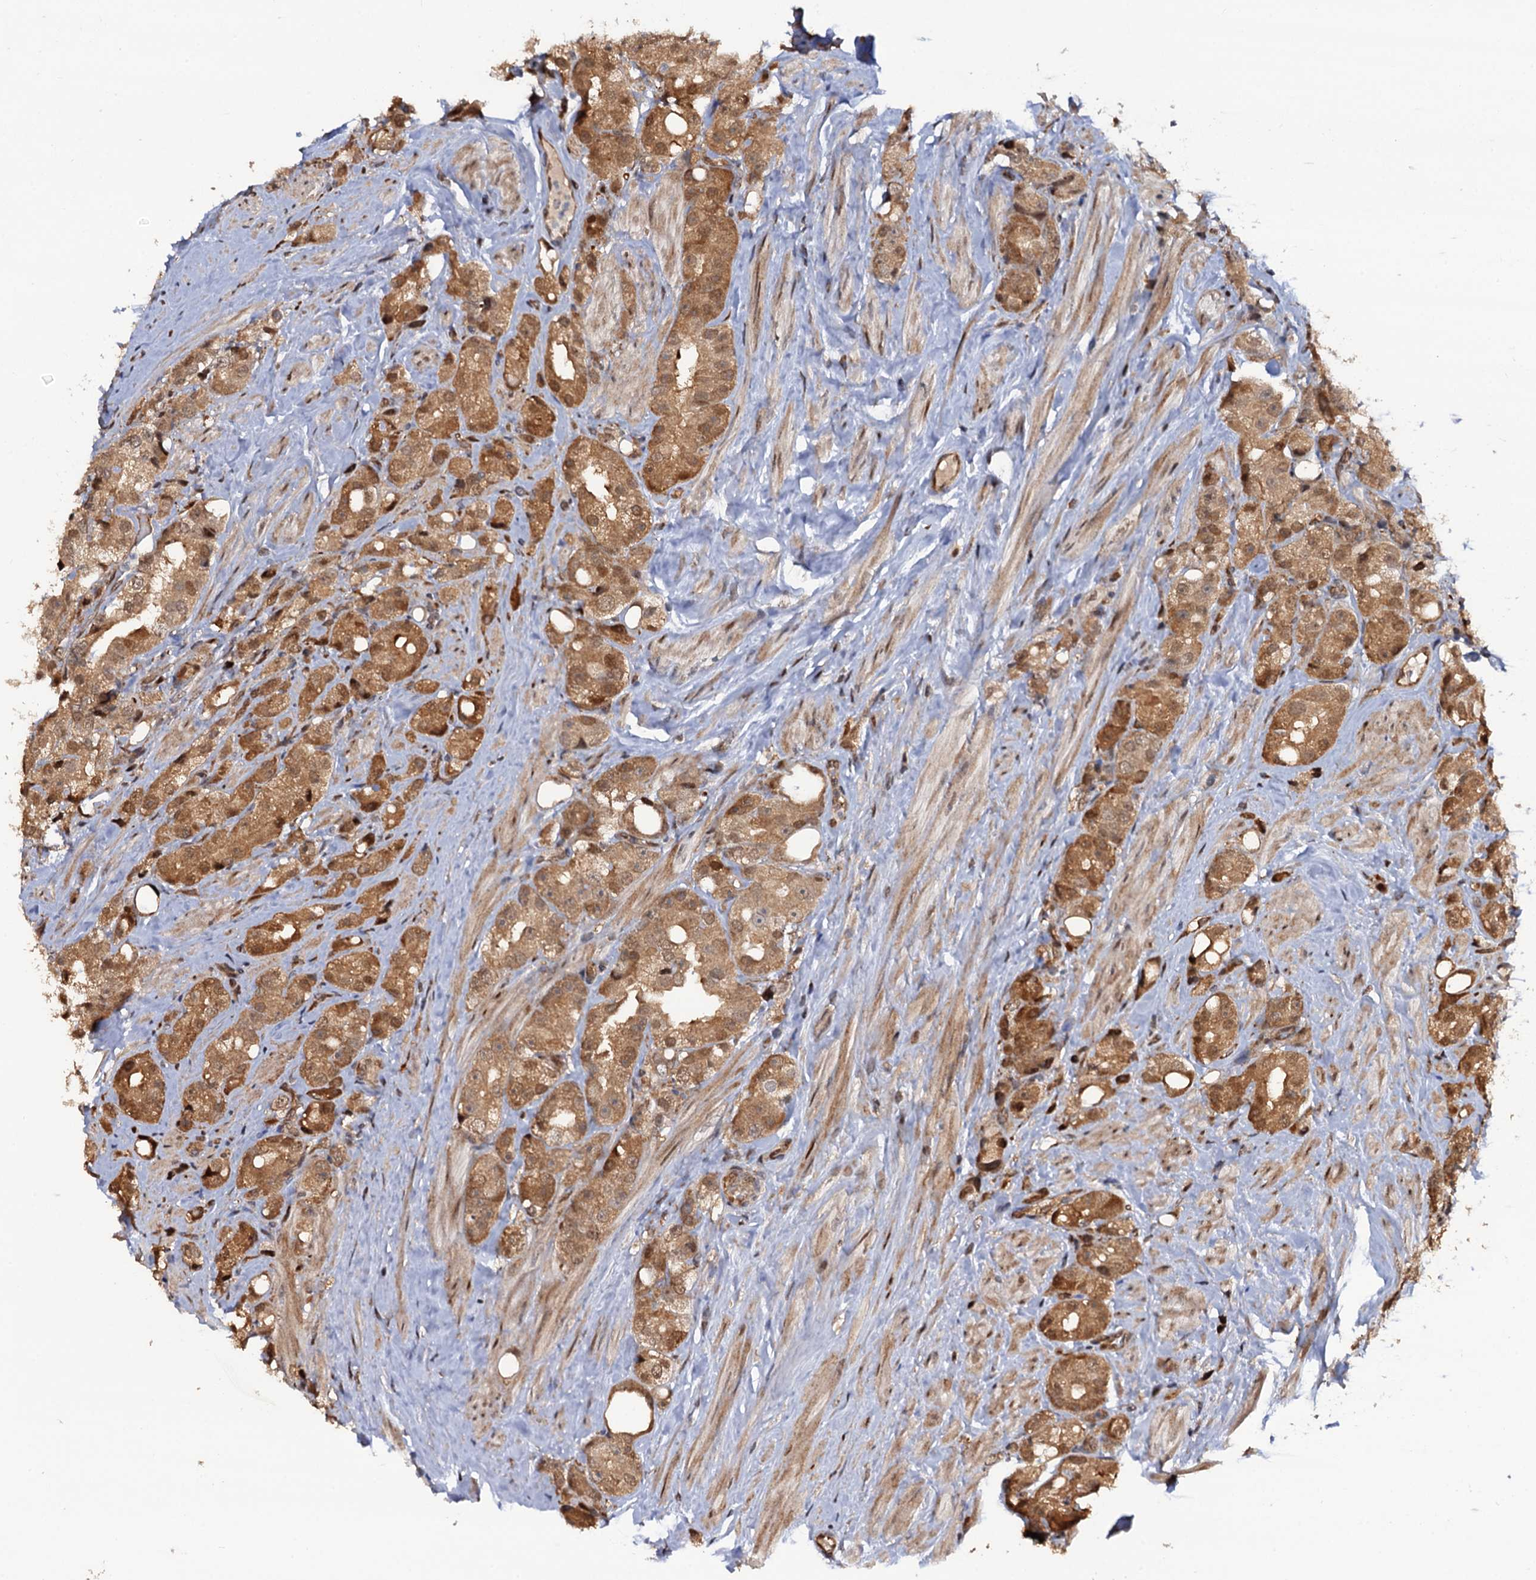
{"staining": {"intensity": "moderate", "quantity": ">75%", "location": "cytoplasmic/membranous,nuclear"}, "tissue": "prostate cancer", "cell_type": "Tumor cells", "image_type": "cancer", "snomed": [{"axis": "morphology", "description": "Adenocarcinoma, NOS"}, {"axis": "topography", "description": "Prostate"}], "caption": "This histopathology image reveals adenocarcinoma (prostate) stained with immunohistochemistry (IHC) to label a protein in brown. The cytoplasmic/membranous and nuclear of tumor cells show moderate positivity for the protein. Nuclei are counter-stained blue.", "gene": "CDC23", "patient": {"sex": "male", "age": 79}}